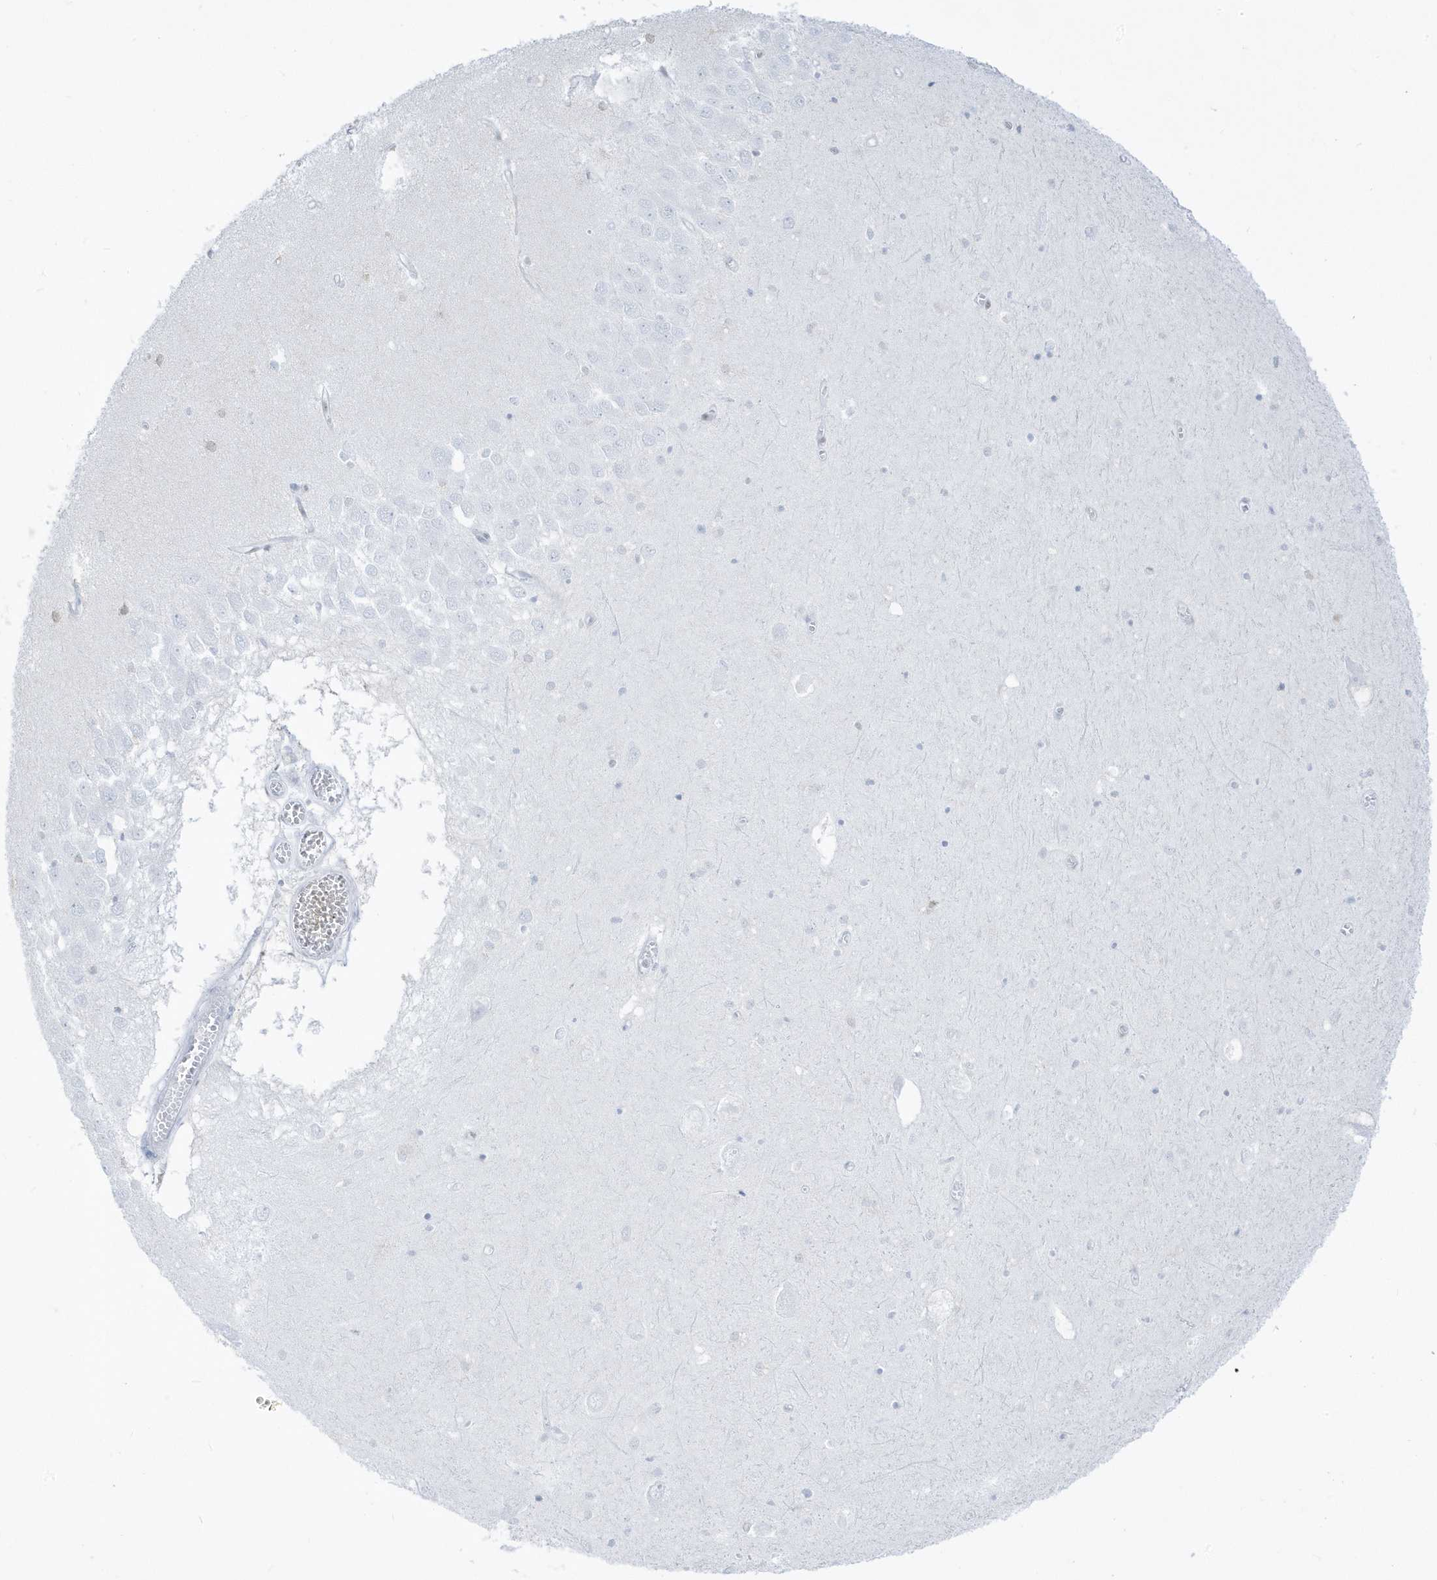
{"staining": {"intensity": "negative", "quantity": "none", "location": "none"}, "tissue": "hippocampus", "cell_type": "Glial cells", "image_type": "normal", "snomed": [{"axis": "morphology", "description": "Normal tissue, NOS"}, {"axis": "topography", "description": "Hippocampus"}], "caption": "Human hippocampus stained for a protein using immunohistochemistry shows no expression in glial cells.", "gene": "PLEKHN1", "patient": {"sex": "male", "age": 70}}